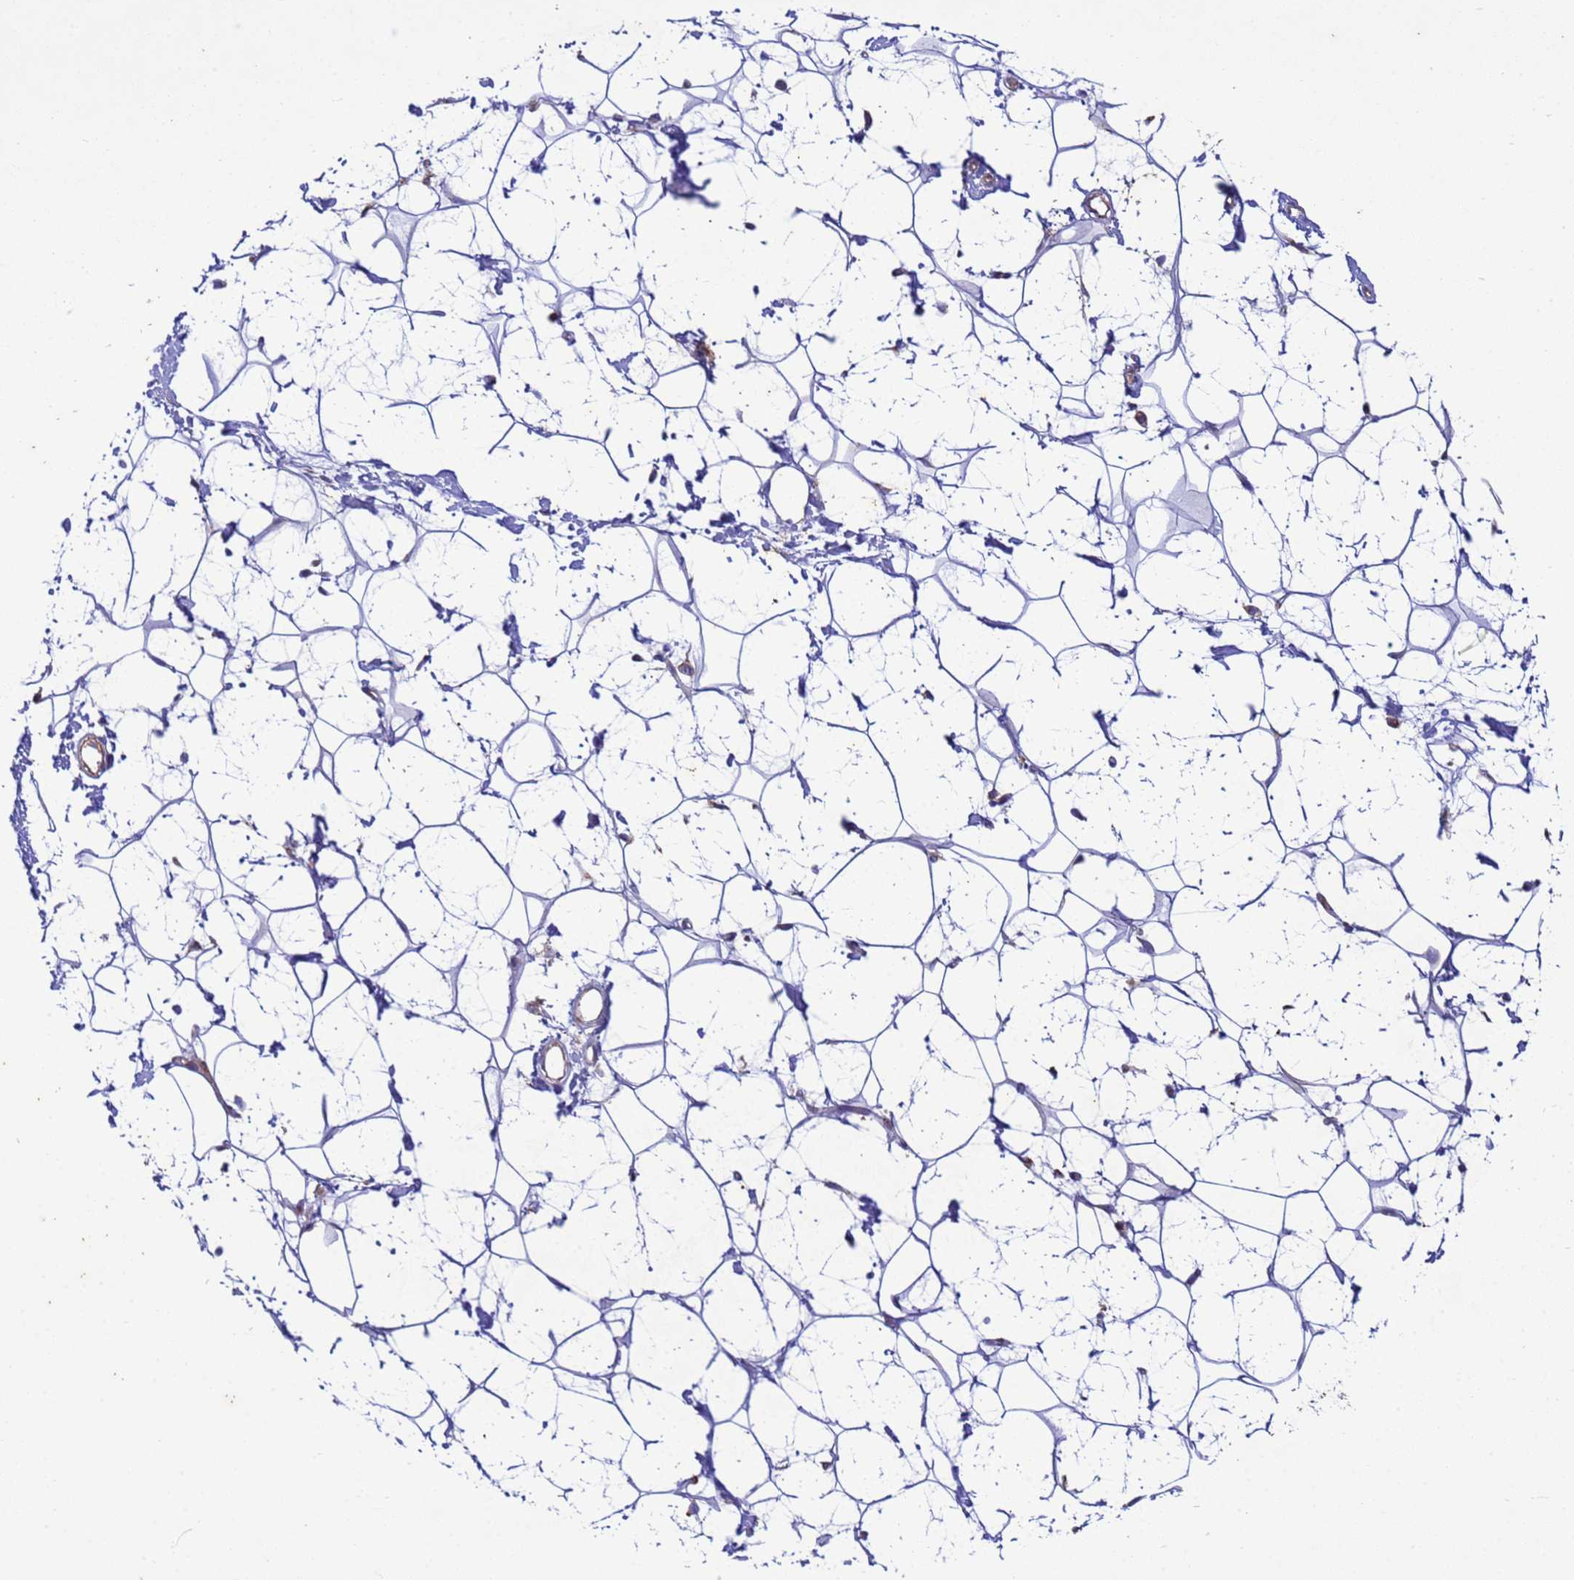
{"staining": {"intensity": "negative", "quantity": "none", "location": "none"}, "tissue": "adipose tissue", "cell_type": "Adipocytes", "image_type": "normal", "snomed": [{"axis": "morphology", "description": "Normal tissue, NOS"}, {"axis": "topography", "description": "Breast"}], "caption": "Normal adipose tissue was stained to show a protein in brown. There is no significant staining in adipocytes. The staining is performed using DAB (3,3'-diaminobenzidine) brown chromogen with nuclei counter-stained in using hematoxylin.", "gene": "THAP5", "patient": {"sex": "female", "age": 26}}